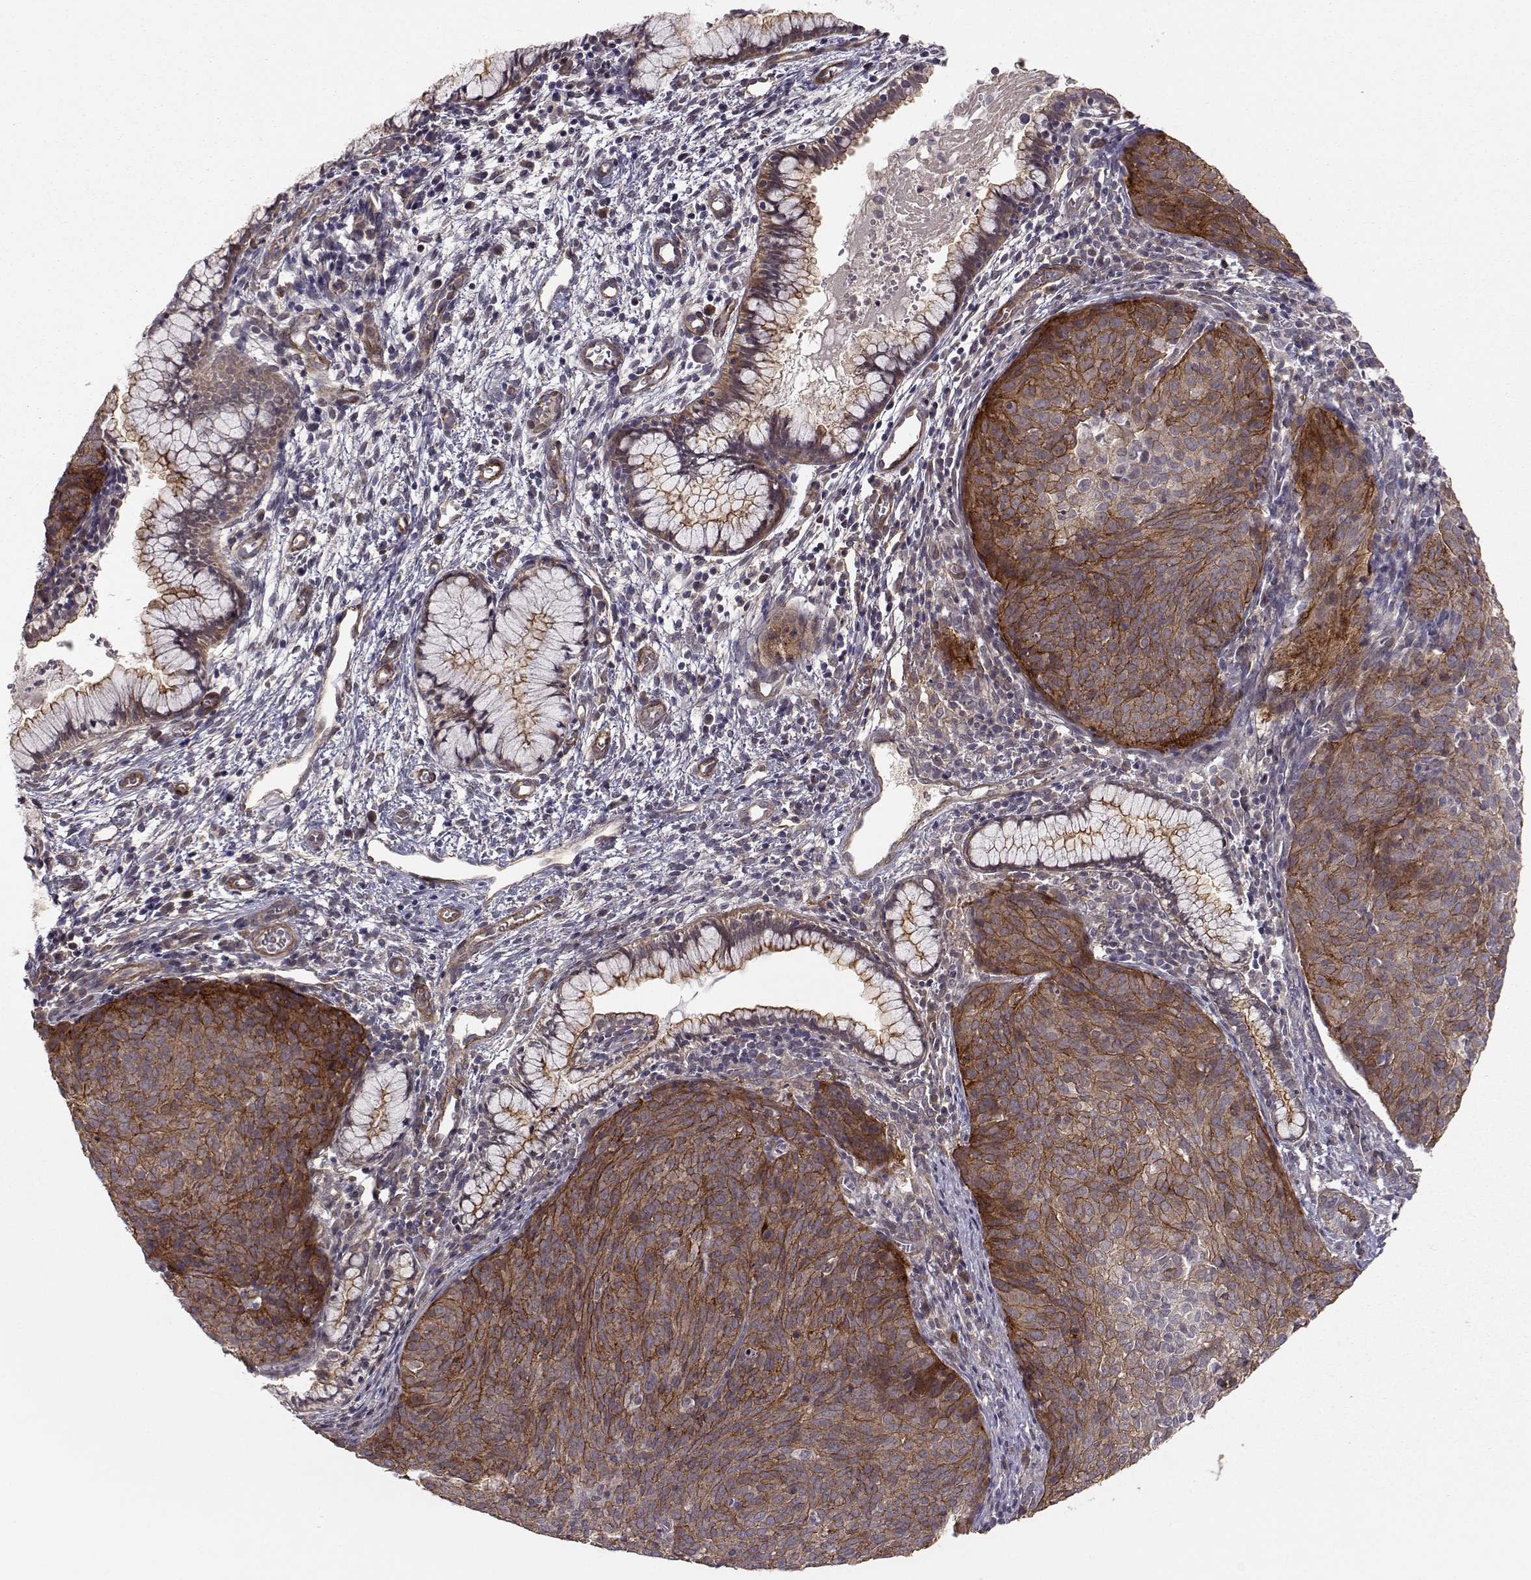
{"staining": {"intensity": "strong", "quantity": ">75%", "location": "cytoplasmic/membranous"}, "tissue": "cervical cancer", "cell_type": "Tumor cells", "image_type": "cancer", "snomed": [{"axis": "morphology", "description": "Squamous cell carcinoma, NOS"}, {"axis": "topography", "description": "Cervix"}], "caption": "Immunohistochemical staining of cervical cancer demonstrates high levels of strong cytoplasmic/membranous protein positivity in about >75% of tumor cells. The staining was performed using DAB to visualize the protein expression in brown, while the nuclei were stained in blue with hematoxylin (Magnification: 20x).", "gene": "PLEKHG3", "patient": {"sex": "female", "age": 39}}